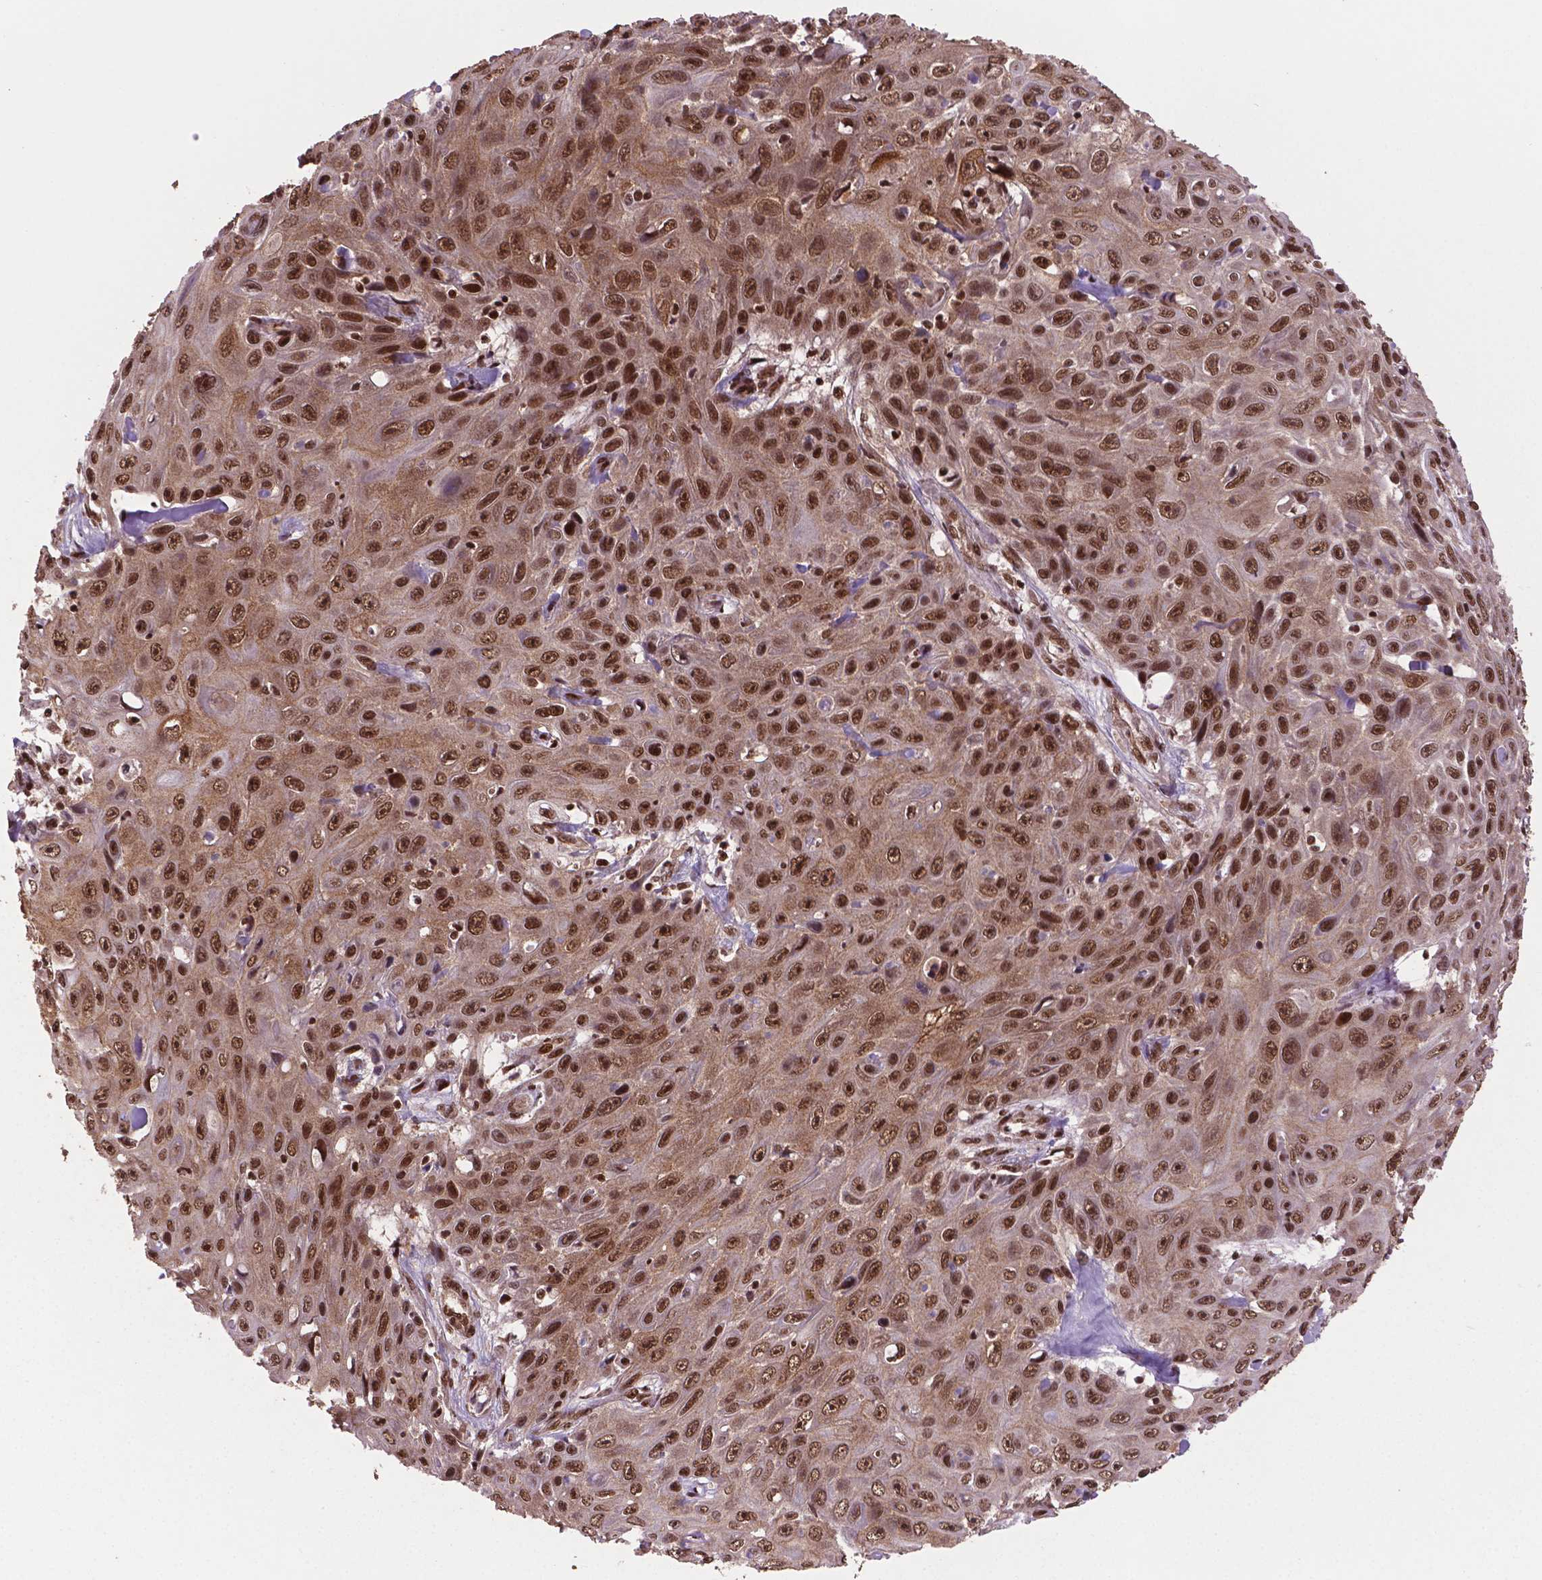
{"staining": {"intensity": "strong", "quantity": ">75%", "location": "nuclear"}, "tissue": "skin cancer", "cell_type": "Tumor cells", "image_type": "cancer", "snomed": [{"axis": "morphology", "description": "Squamous cell carcinoma, NOS"}, {"axis": "topography", "description": "Skin"}], "caption": "Strong nuclear staining is identified in approximately >75% of tumor cells in squamous cell carcinoma (skin).", "gene": "SIRT6", "patient": {"sex": "male", "age": 82}}